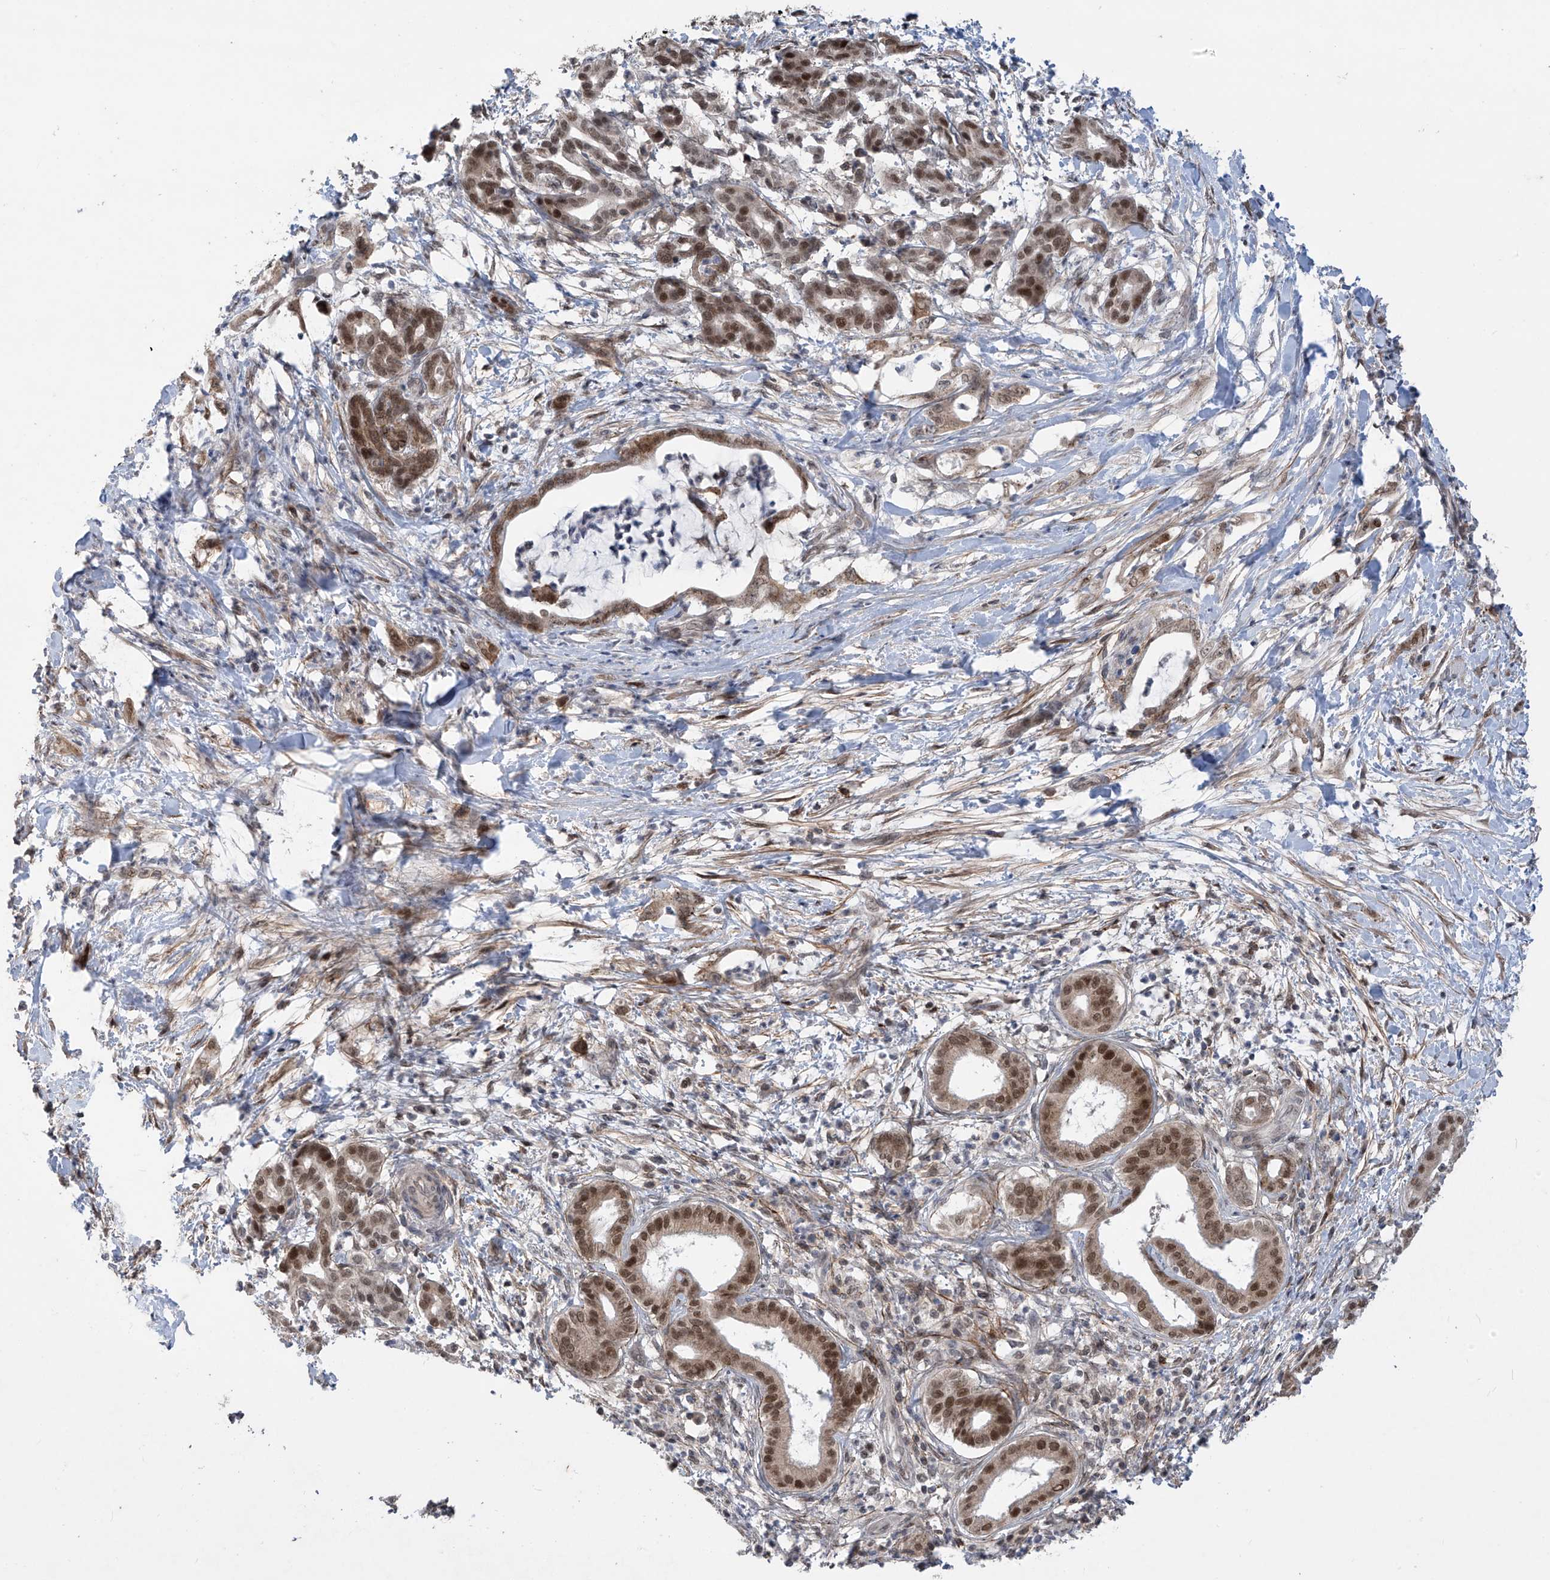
{"staining": {"intensity": "moderate", "quantity": ">75%", "location": "nuclear"}, "tissue": "pancreatic cancer", "cell_type": "Tumor cells", "image_type": "cancer", "snomed": [{"axis": "morphology", "description": "Adenocarcinoma, NOS"}, {"axis": "topography", "description": "Pancreas"}], "caption": "Pancreatic cancer (adenocarcinoma) tissue reveals moderate nuclear staining in about >75% of tumor cells, visualized by immunohistochemistry.", "gene": "LAGE3", "patient": {"sex": "female", "age": 55}}